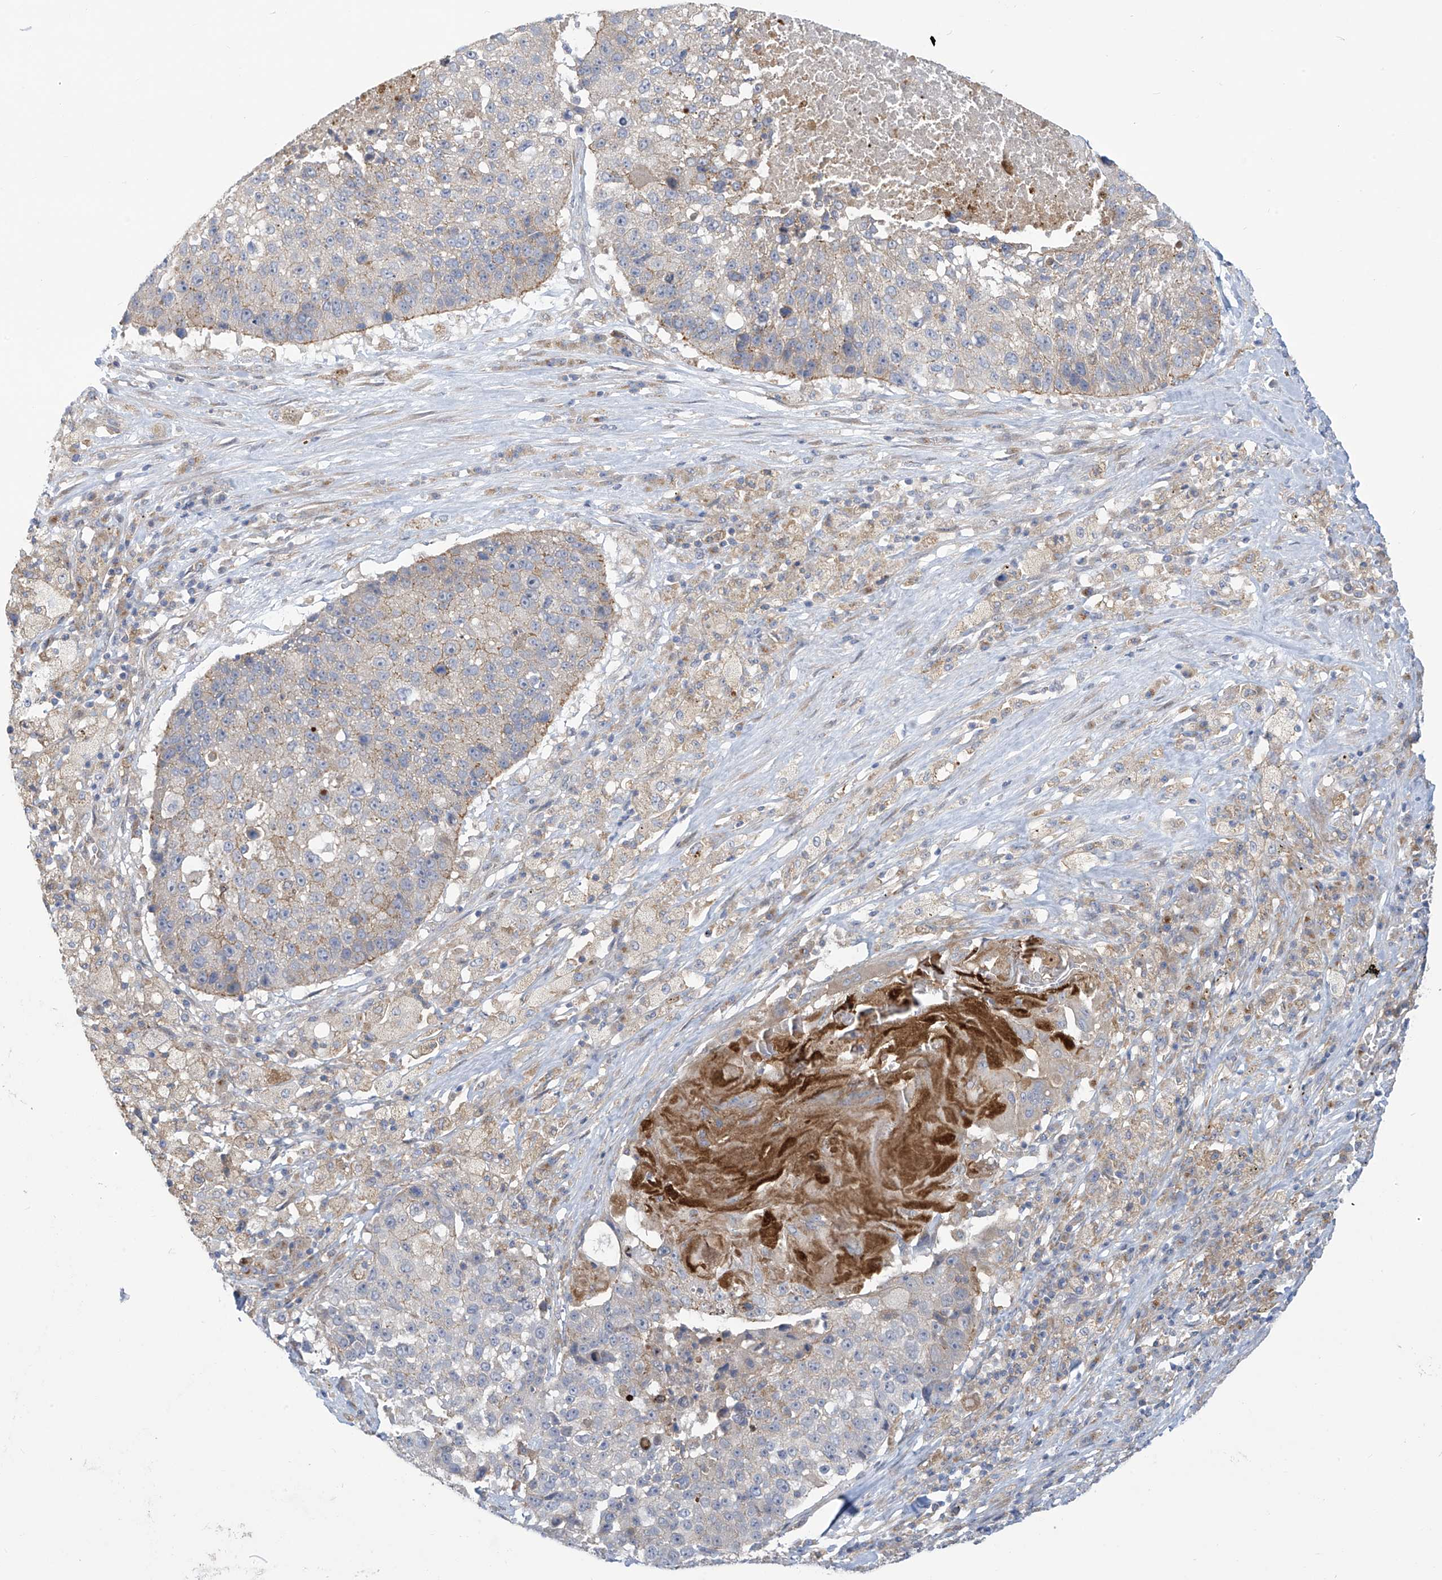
{"staining": {"intensity": "weak", "quantity": "<25%", "location": "cytoplasmic/membranous"}, "tissue": "lung cancer", "cell_type": "Tumor cells", "image_type": "cancer", "snomed": [{"axis": "morphology", "description": "Squamous cell carcinoma, NOS"}, {"axis": "topography", "description": "Lung"}], "caption": "This is a histopathology image of IHC staining of lung cancer, which shows no staining in tumor cells.", "gene": "ADAT2", "patient": {"sex": "male", "age": 61}}